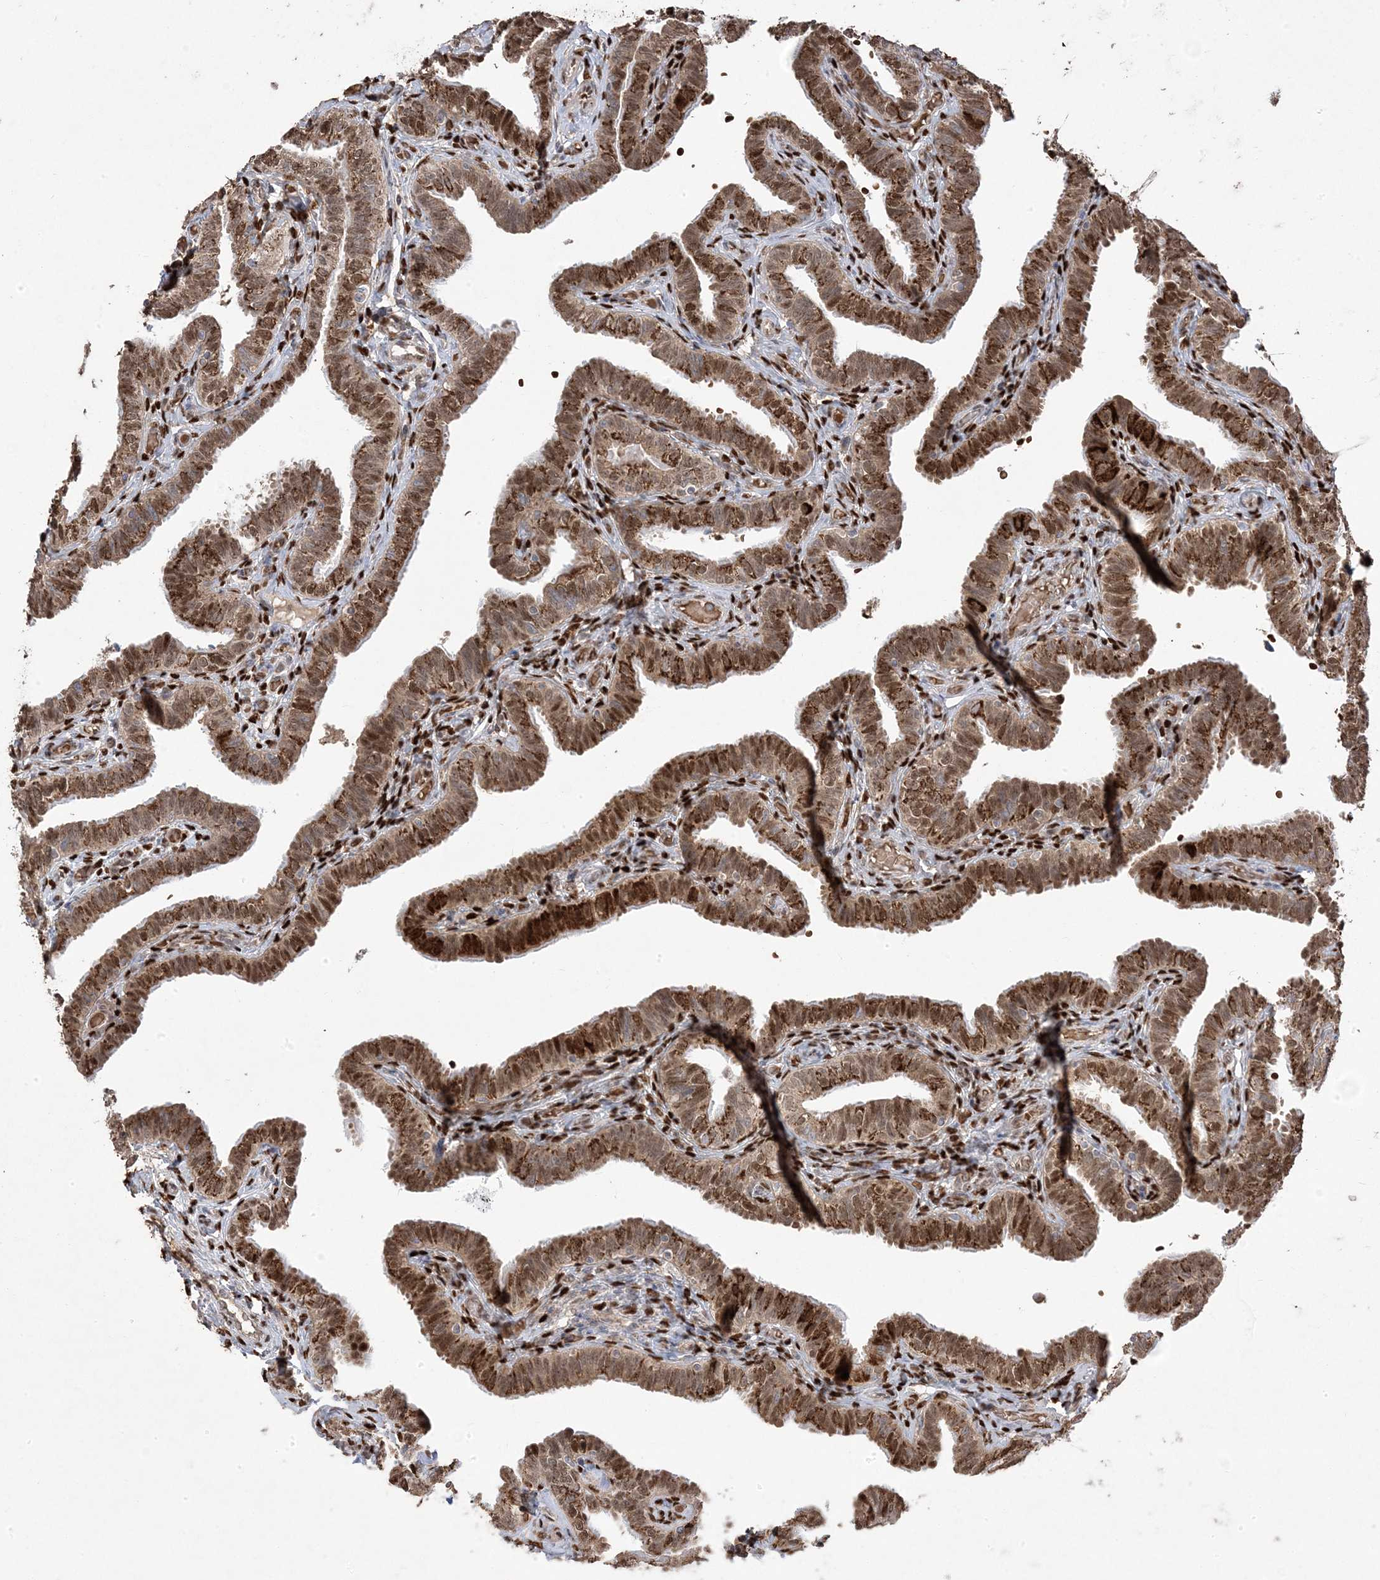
{"staining": {"intensity": "strong", "quantity": ">75%", "location": "cytoplasmic/membranous,nuclear"}, "tissue": "fallopian tube", "cell_type": "Glandular cells", "image_type": "normal", "snomed": [{"axis": "morphology", "description": "Normal tissue, NOS"}, {"axis": "topography", "description": "Fallopian tube"}], "caption": "A brown stain highlights strong cytoplasmic/membranous,nuclear staining of a protein in glandular cells of benign fallopian tube. (DAB IHC, brown staining for protein, blue staining for nuclei).", "gene": "PPOX", "patient": {"sex": "female", "age": 39}}